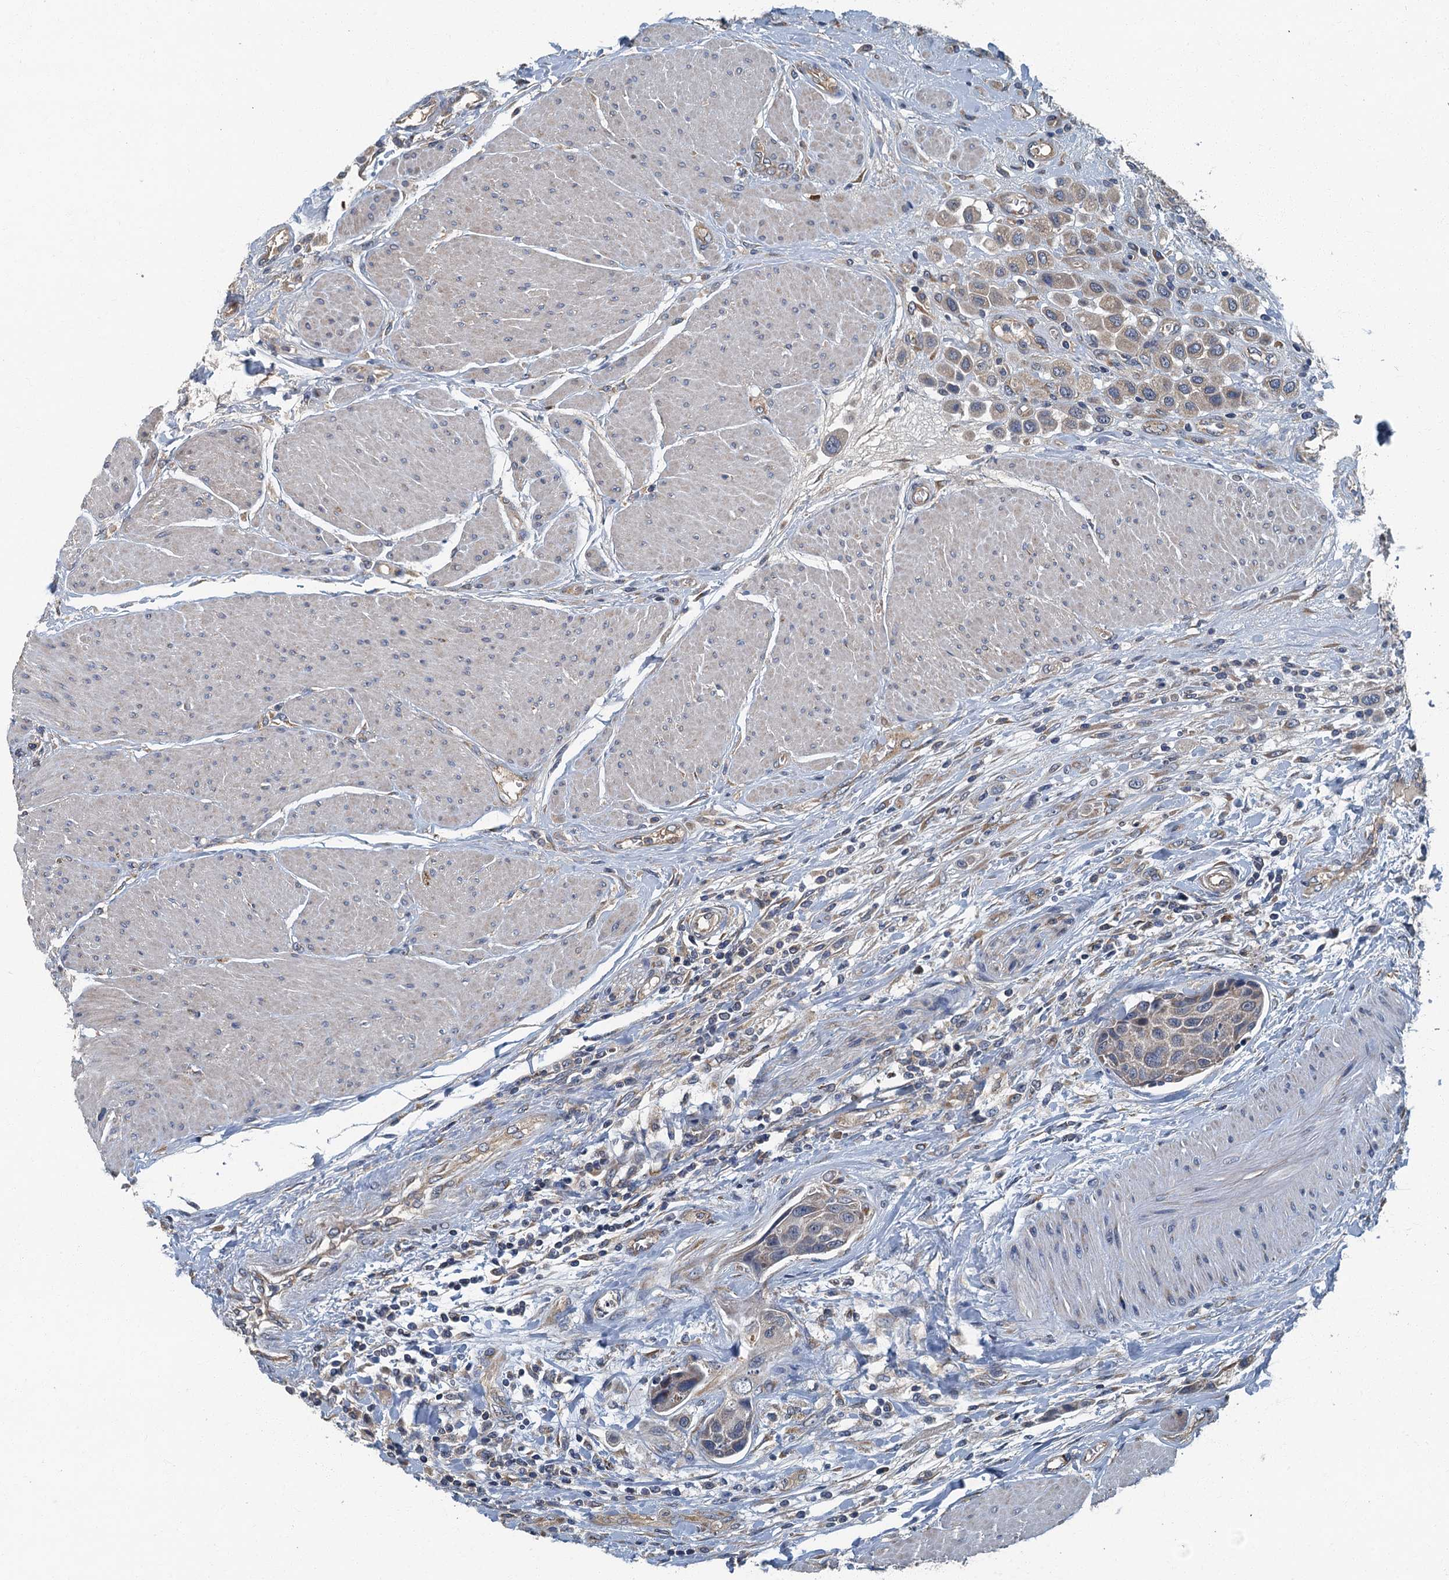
{"staining": {"intensity": "negative", "quantity": "none", "location": "none"}, "tissue": "urothelial cancer", "cell_type": "Tumor cells", "image_type": "cancer", "snomed": [{"axis": "morphology", "description": "Urothelial carcinoma, High grade"}, {"axis": "topography", "description": "Urinary bladder"}], "caption": "This is an immunohistochemistry (IHC) image of urothelial cancer. There is no staining in tumor cells.", "gene": "DDX49", "patient": {"sex": "male", "age": 50}}